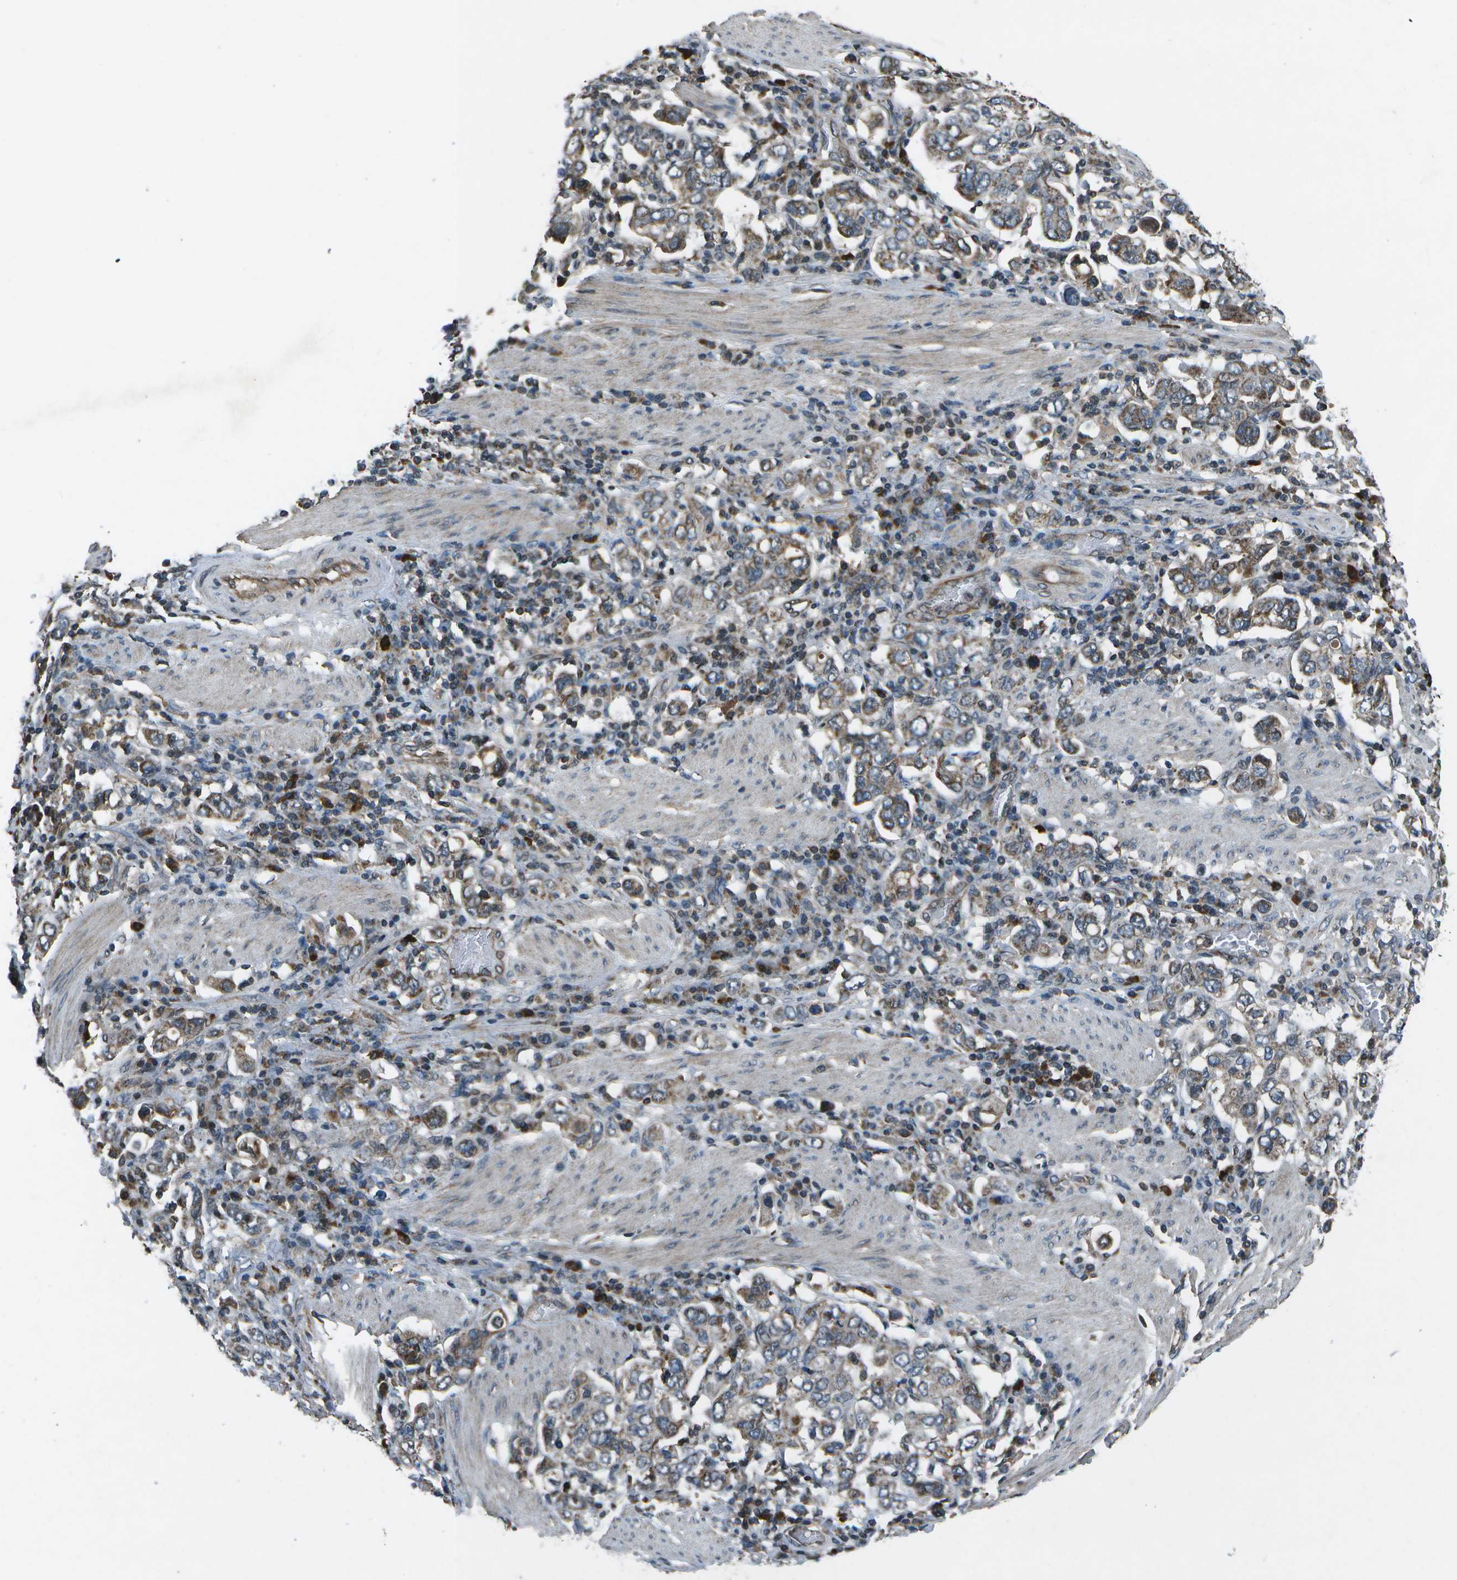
{"staining": {"intensity": "moderate", "quantity": "25%-75%", "location": "cytoplasmic/membranous"}, "tissue": "stomach cancer", "cell_type": "Tumor cells", "image_type": "cancer", "snomed": [{"axis": "morphology", "description": "Adenocarcinoma, NOS"}, {"axis": "topography", "description": "Stomach, upper"}], "caption": "Stomach cancer (adenocarcinoma) stained for a protein (brown) exhibits moderate cytoplasmic/membranous positive positivity in approximately 25%-75% of tumor cells.", "gene": "EIF2AK1", "patient": {"sex": "male", "age": 62}}